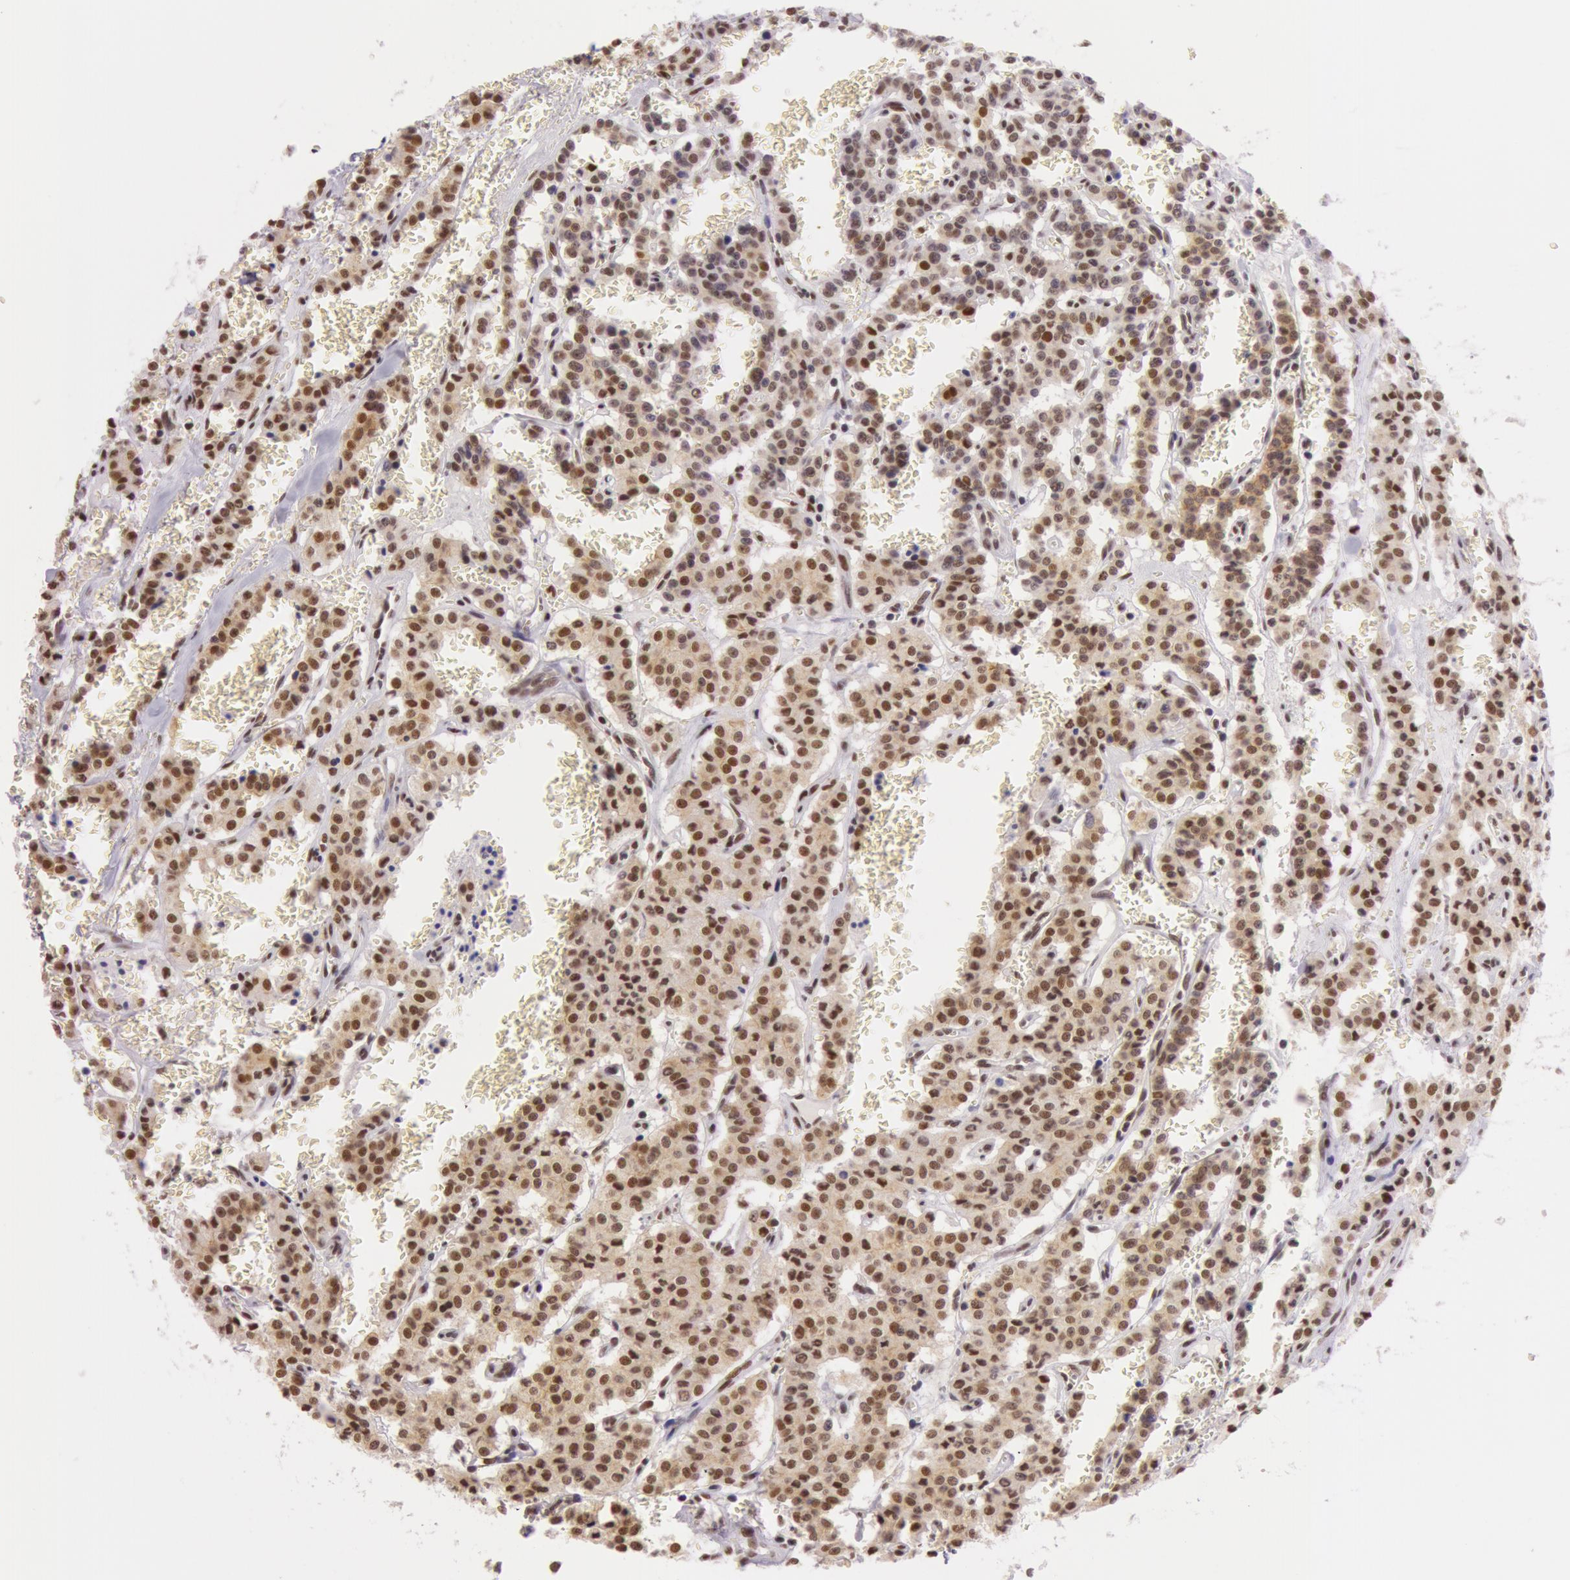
{"staining": {"intensity": "strong", "quantity": ">75%", "location": "nuclear"}, "tissue": "carcinoid", "cell_type": "Tumor cells", "image_type": "cancer", "snomed": [{"axis": "morphology", "description": "Carcinoid, malignant, NOS"}, {"axis": "topography", "description": "Bronchus"}], "caption": "Immunohistochemistry (DAB) staining of human malignant carcinoid shows strong nuclear protein expression in approximately >75% of tumor cells. (DAB (3,3'-diaminobenzidine) IHC with brightfield microscopy, high magnification).", "gene": "NBN", "patient": {"sex": "male", "age": 55}}